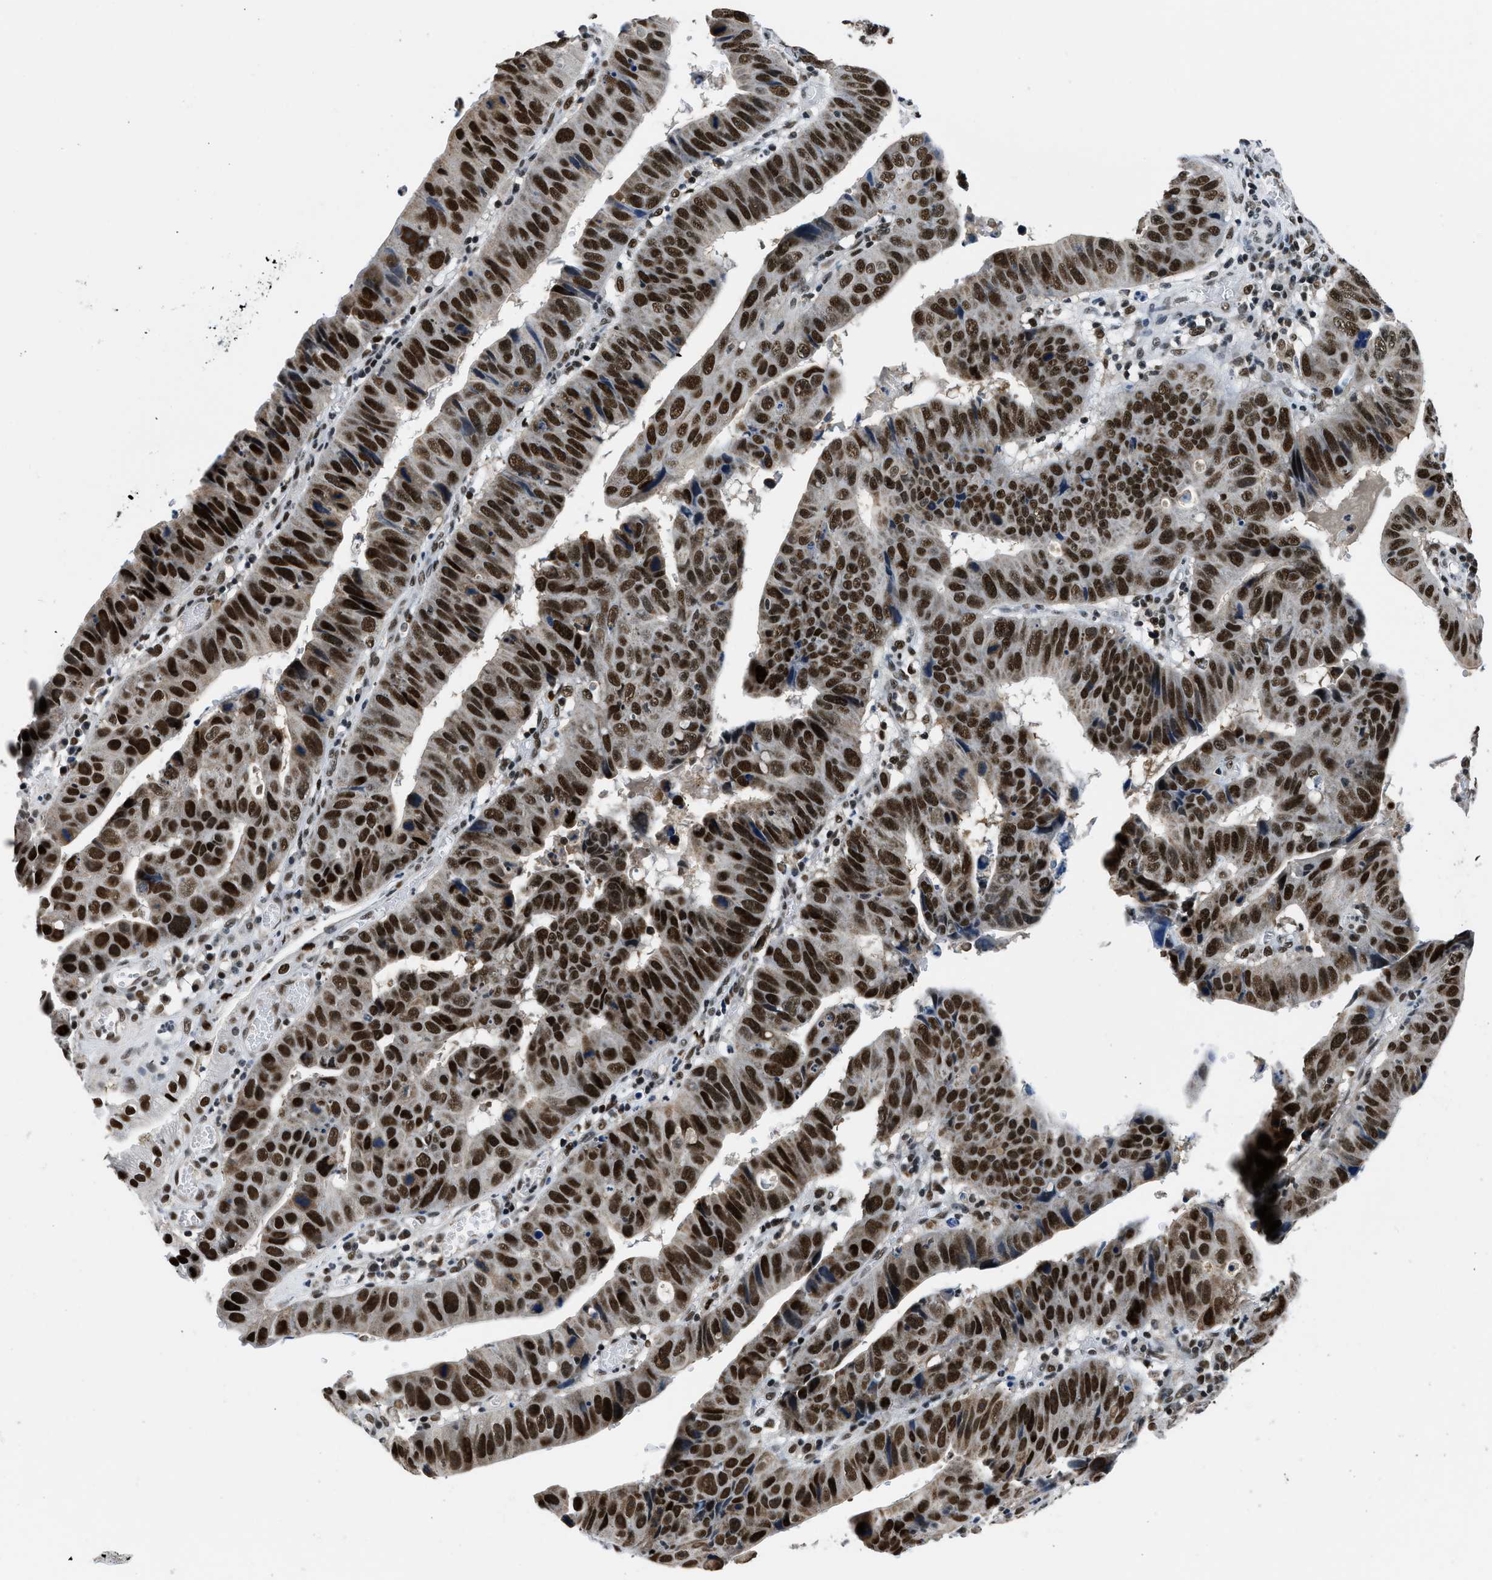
{"staining": {"intensity": "strong", "quantity": ">75%", "location": "nuclear"}, "tissue": "stomach cancer", "cell_type": "Tumor cells", "image_type": "cancer", "snomed": [{"axis": "morphology", "description": "Adenocarcinoma, NOS"}, {"axis": "topography", "description": "Stomach"}], "caption": "The micrograph demonstrates staining of stomach cancer (adenocarcinoma), revealing strong nuclear protein staining (brown color) within tumor cells.", "gene": "KDM3B", "patient": {"sex": "male", "age": 59}}